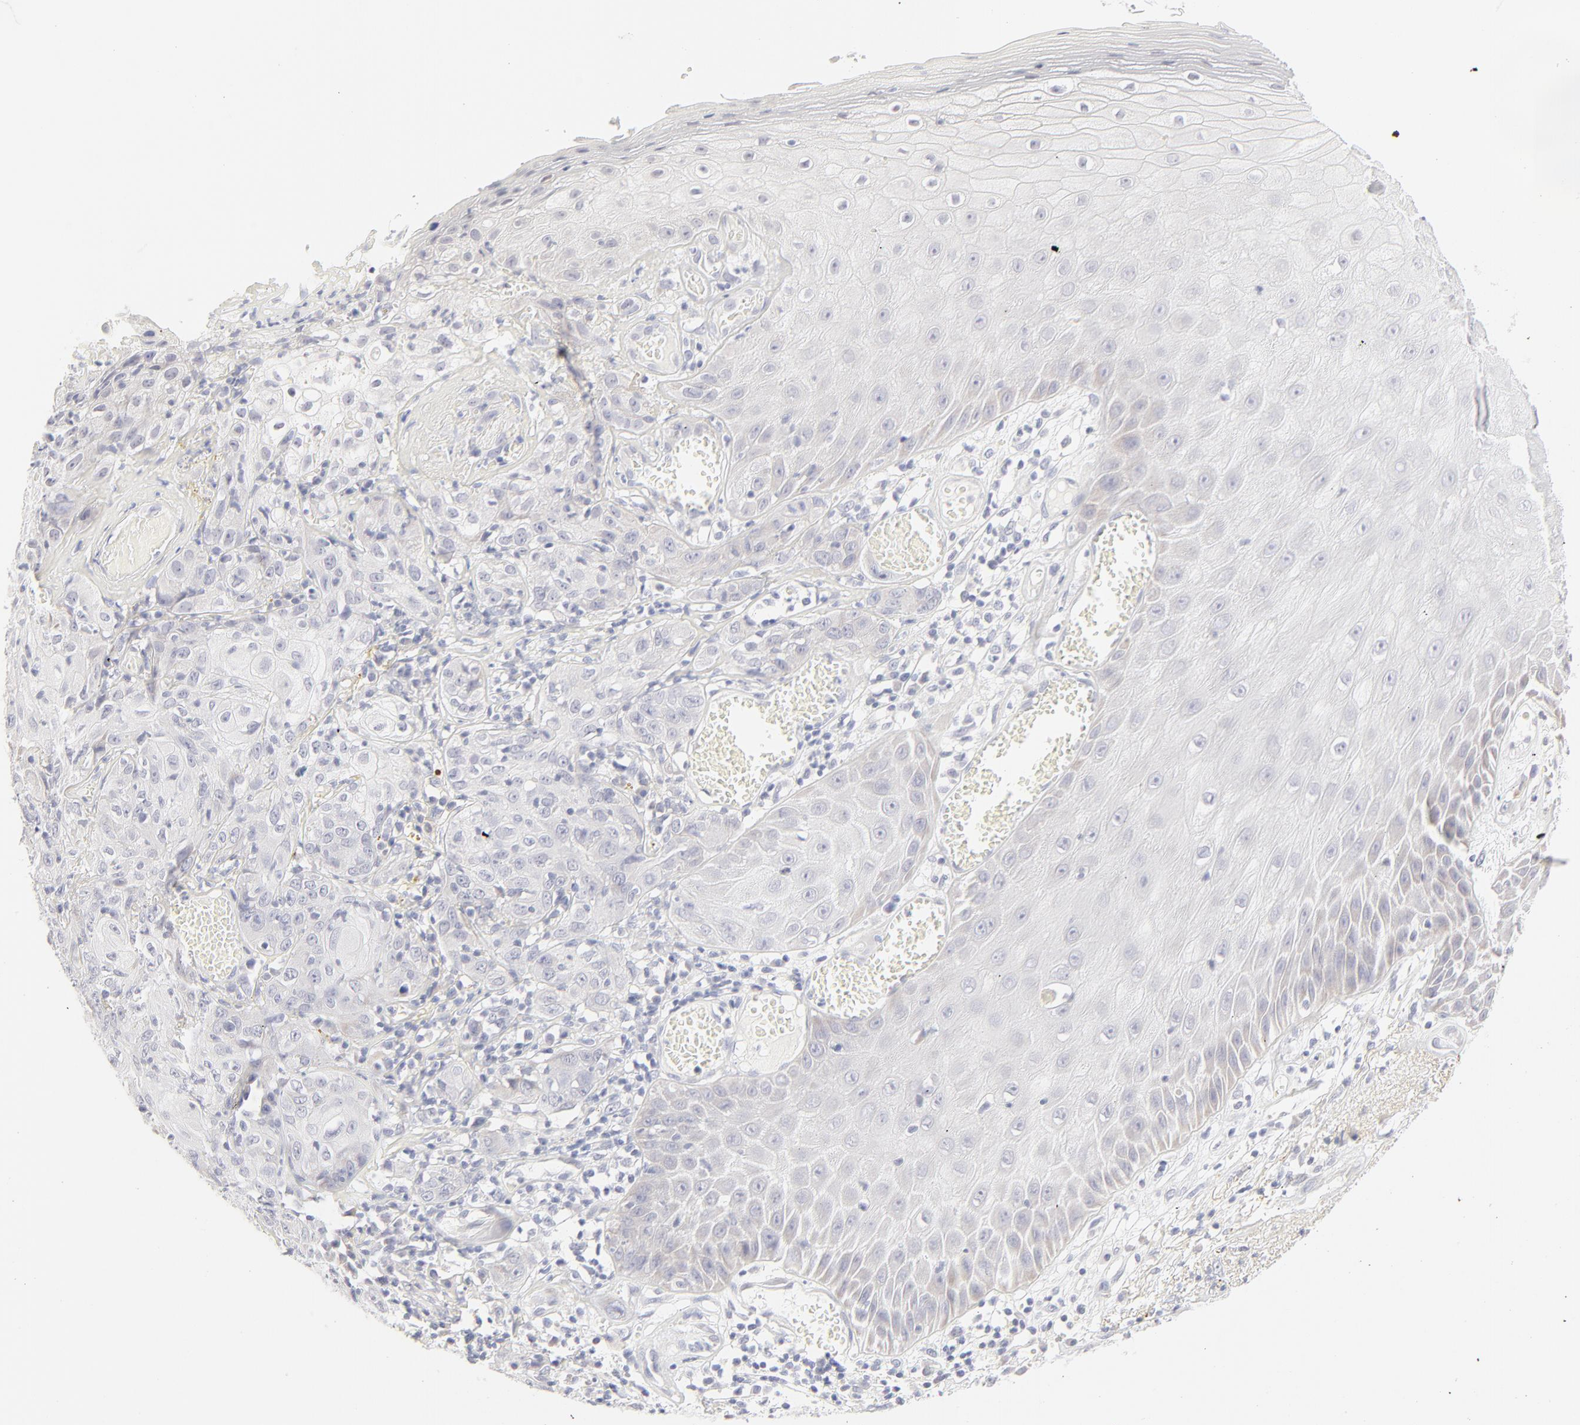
{"staining": {"intensity": "negative", "quantity": "none", "location": "none"}, "tissue": "skin cancer", "cell_type": "Tumor cells", "image_type": "cancer", "snomed": [{"axis": "morphology", "description": "Squamous cell carcinoma, NOS"}, {"axis": "topography", "description": "Skin"}], "caption": "Skin cancer was stained to show a protein in brown. There is no significant expression in tumor cells.", "gene": "NPNT", "patient": {"sex": "male", "age": 65}}